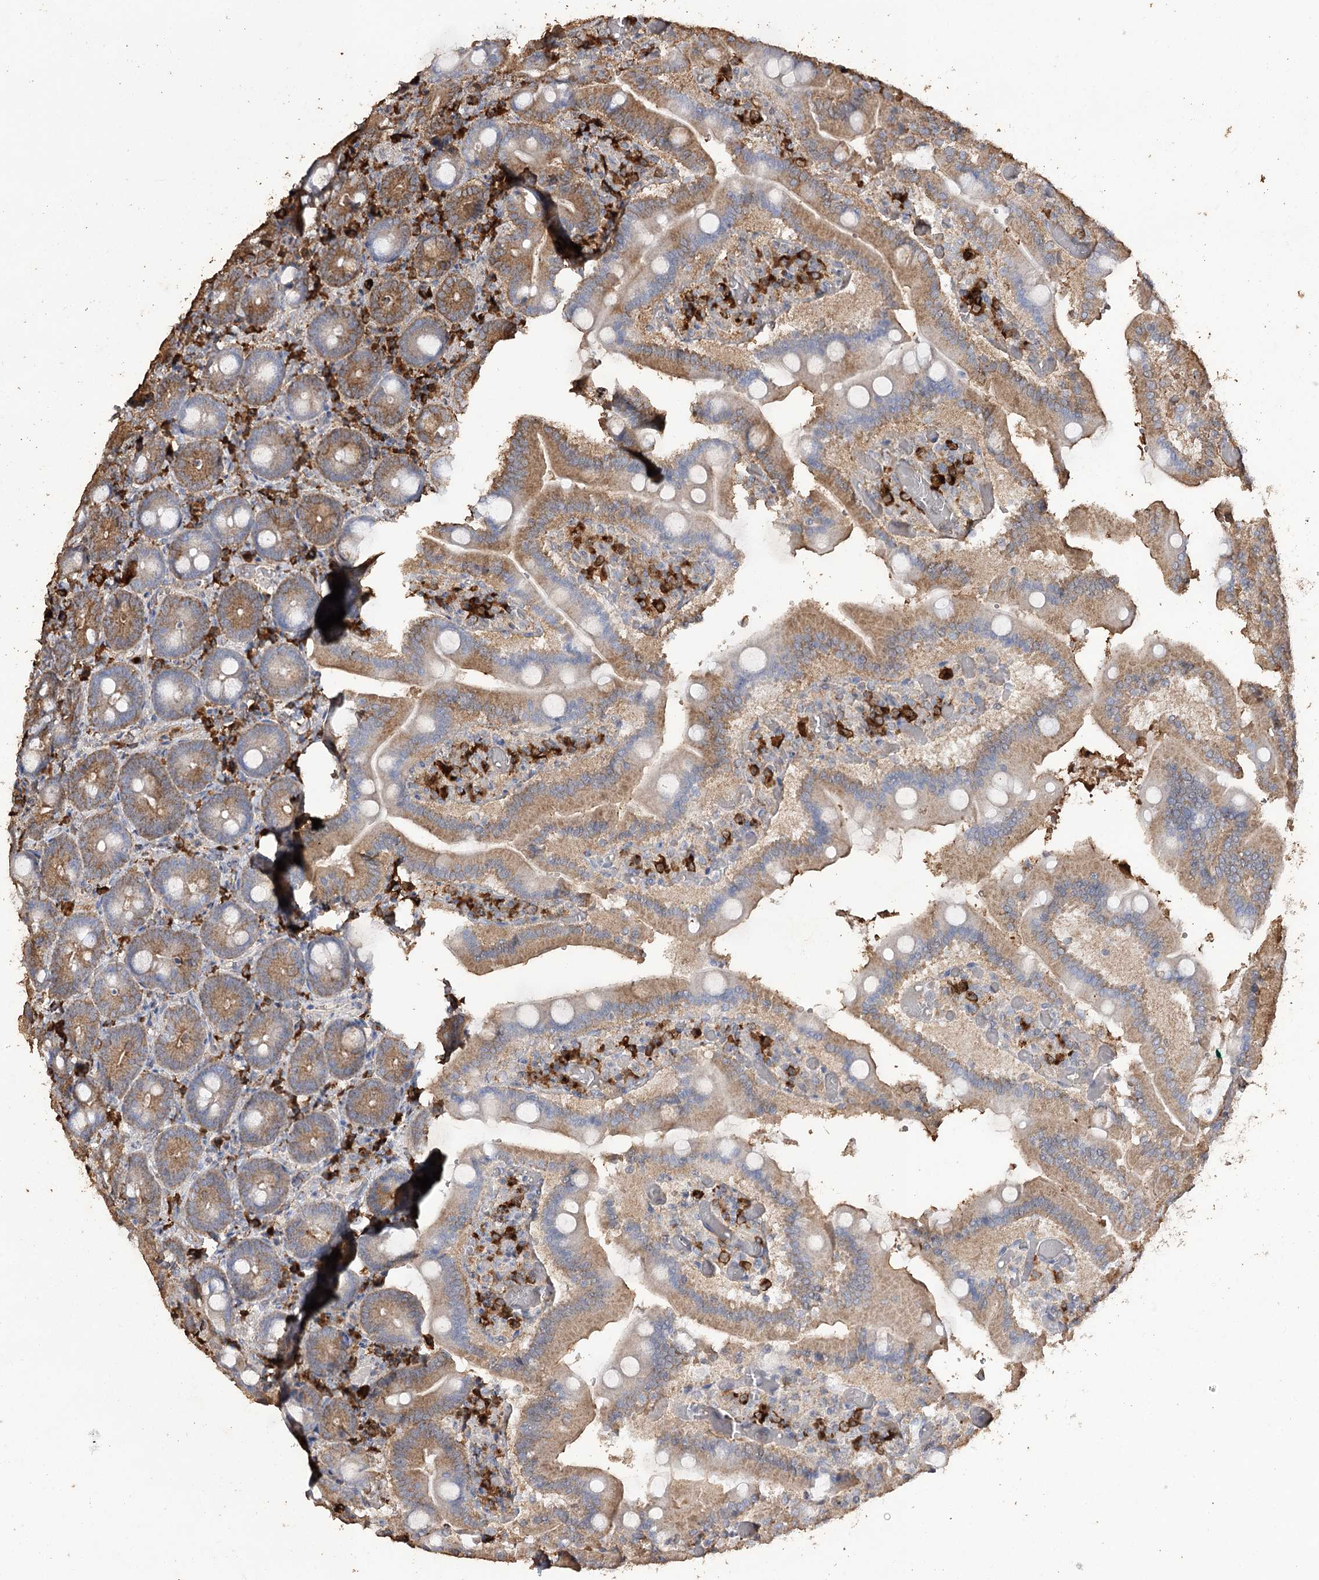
{"staining": {"intensity": "moderate", "quantity": ">75%", "location": "cytoplasmic/membranous"}, "tissue": "duodenum", "cell_type": "Glandular cells", "image_type": "normal", "snomed": [{"axis": "morphology", "description": "Normal tissue, NOS"}, {"axis": "topography", "description": "Duodenum"}], "caption": "Moderate cytoplasmic/membranous protein expression is present in approximately >75% of glandular cells in duodenum.", "gene": "IREB2", "patient": {"sex": "female", "age": 62}}